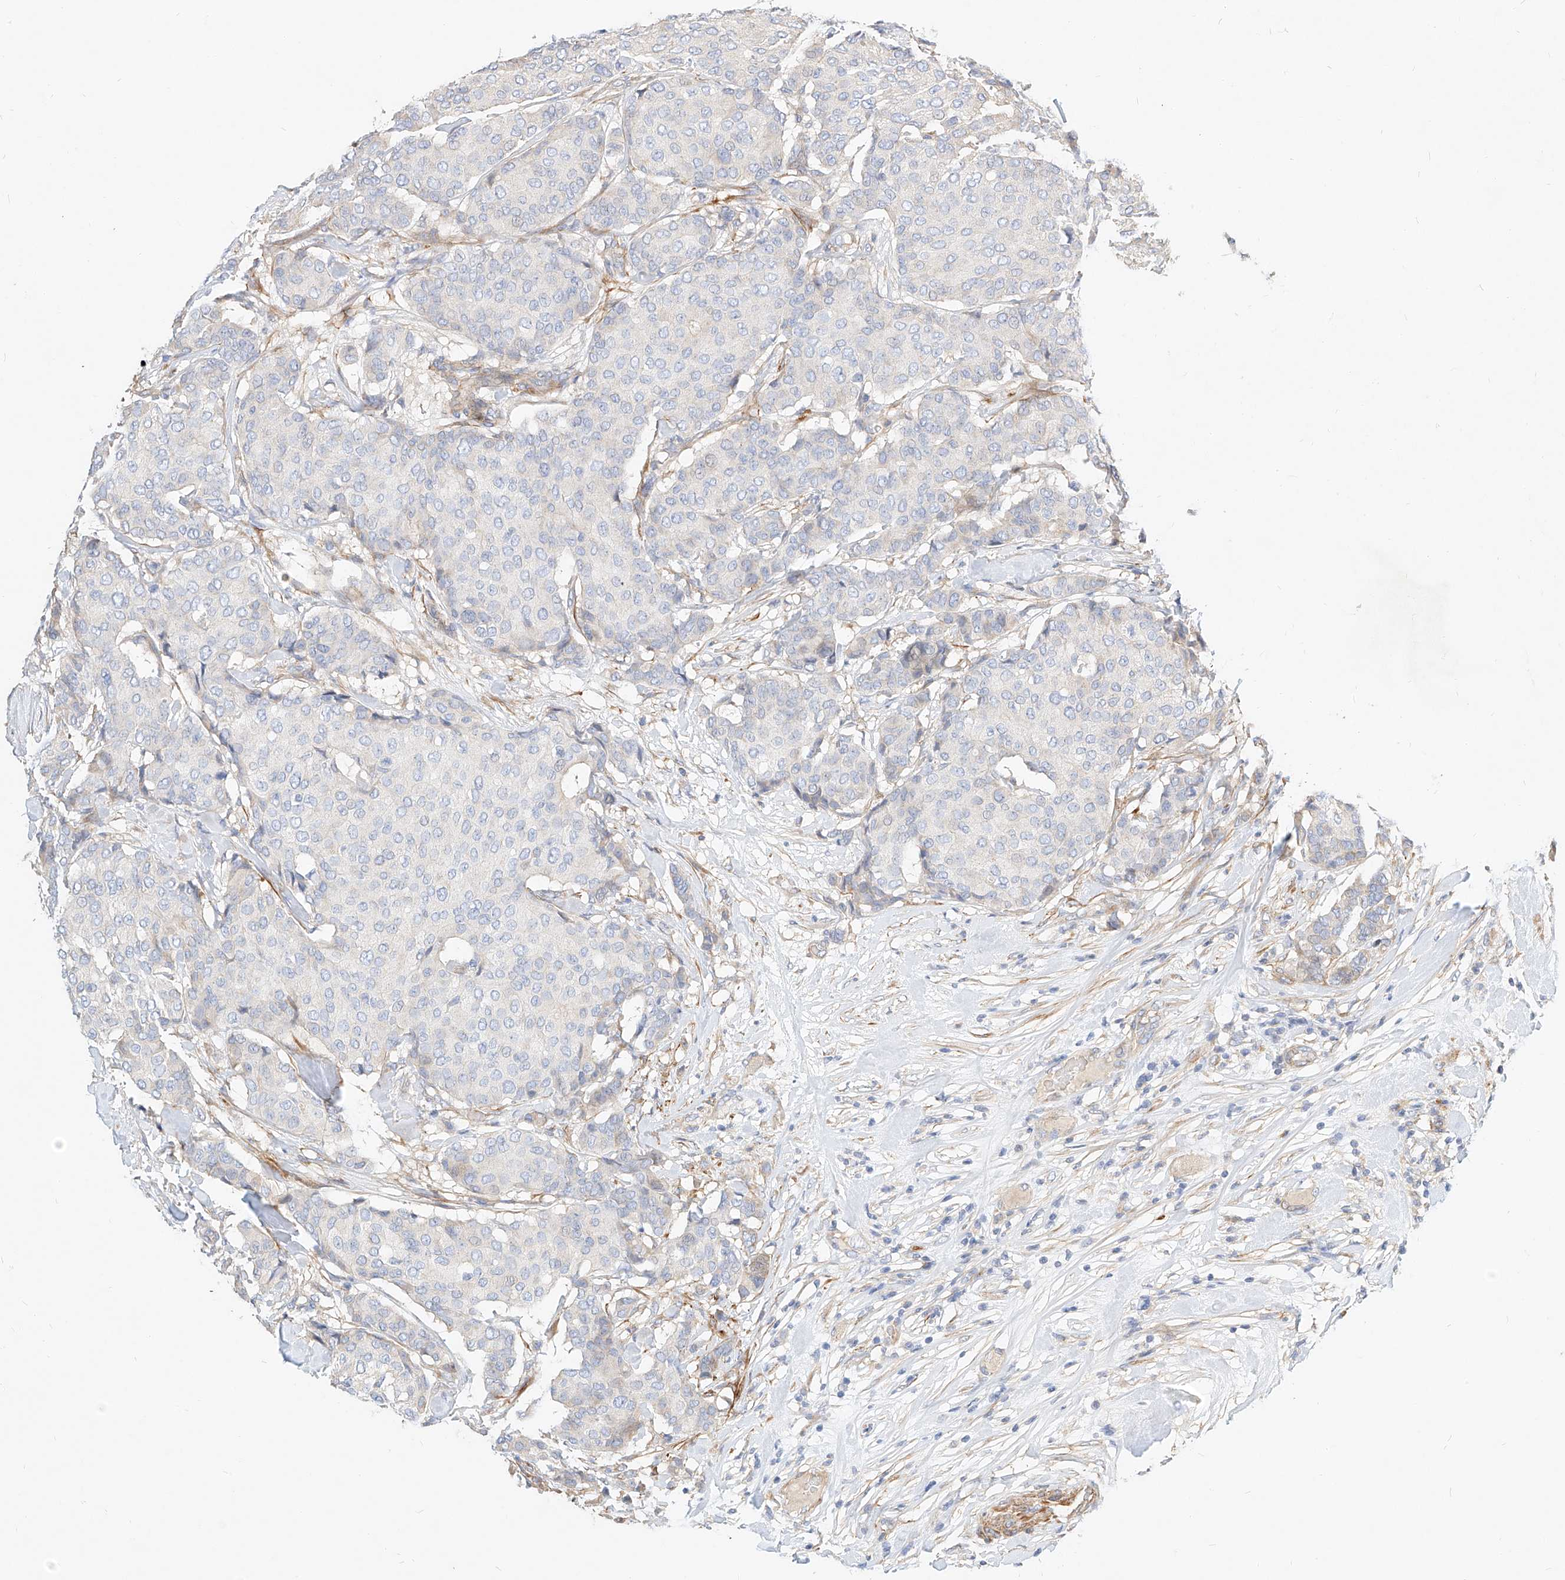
{"staining": {"intensity": "negative", "quantity": "none", "location": "none"}, "tissue": "breast cancer", "cell_type": "Tumor cells", "image_type": "cancer", "snomed": [{"axis": "morphology", "description": "Duct carcinoma"}, {"axis": "topography", "description": "Breast"}], "caption": "DAB (3,3'-diaminobenzidine) immunohistochemical staining of intraductal carcinoma (breast) demonstrates no significant expression in tumor cells.", "gene": "KCNH5", "patient": {"sex": "female", "age": 75}}